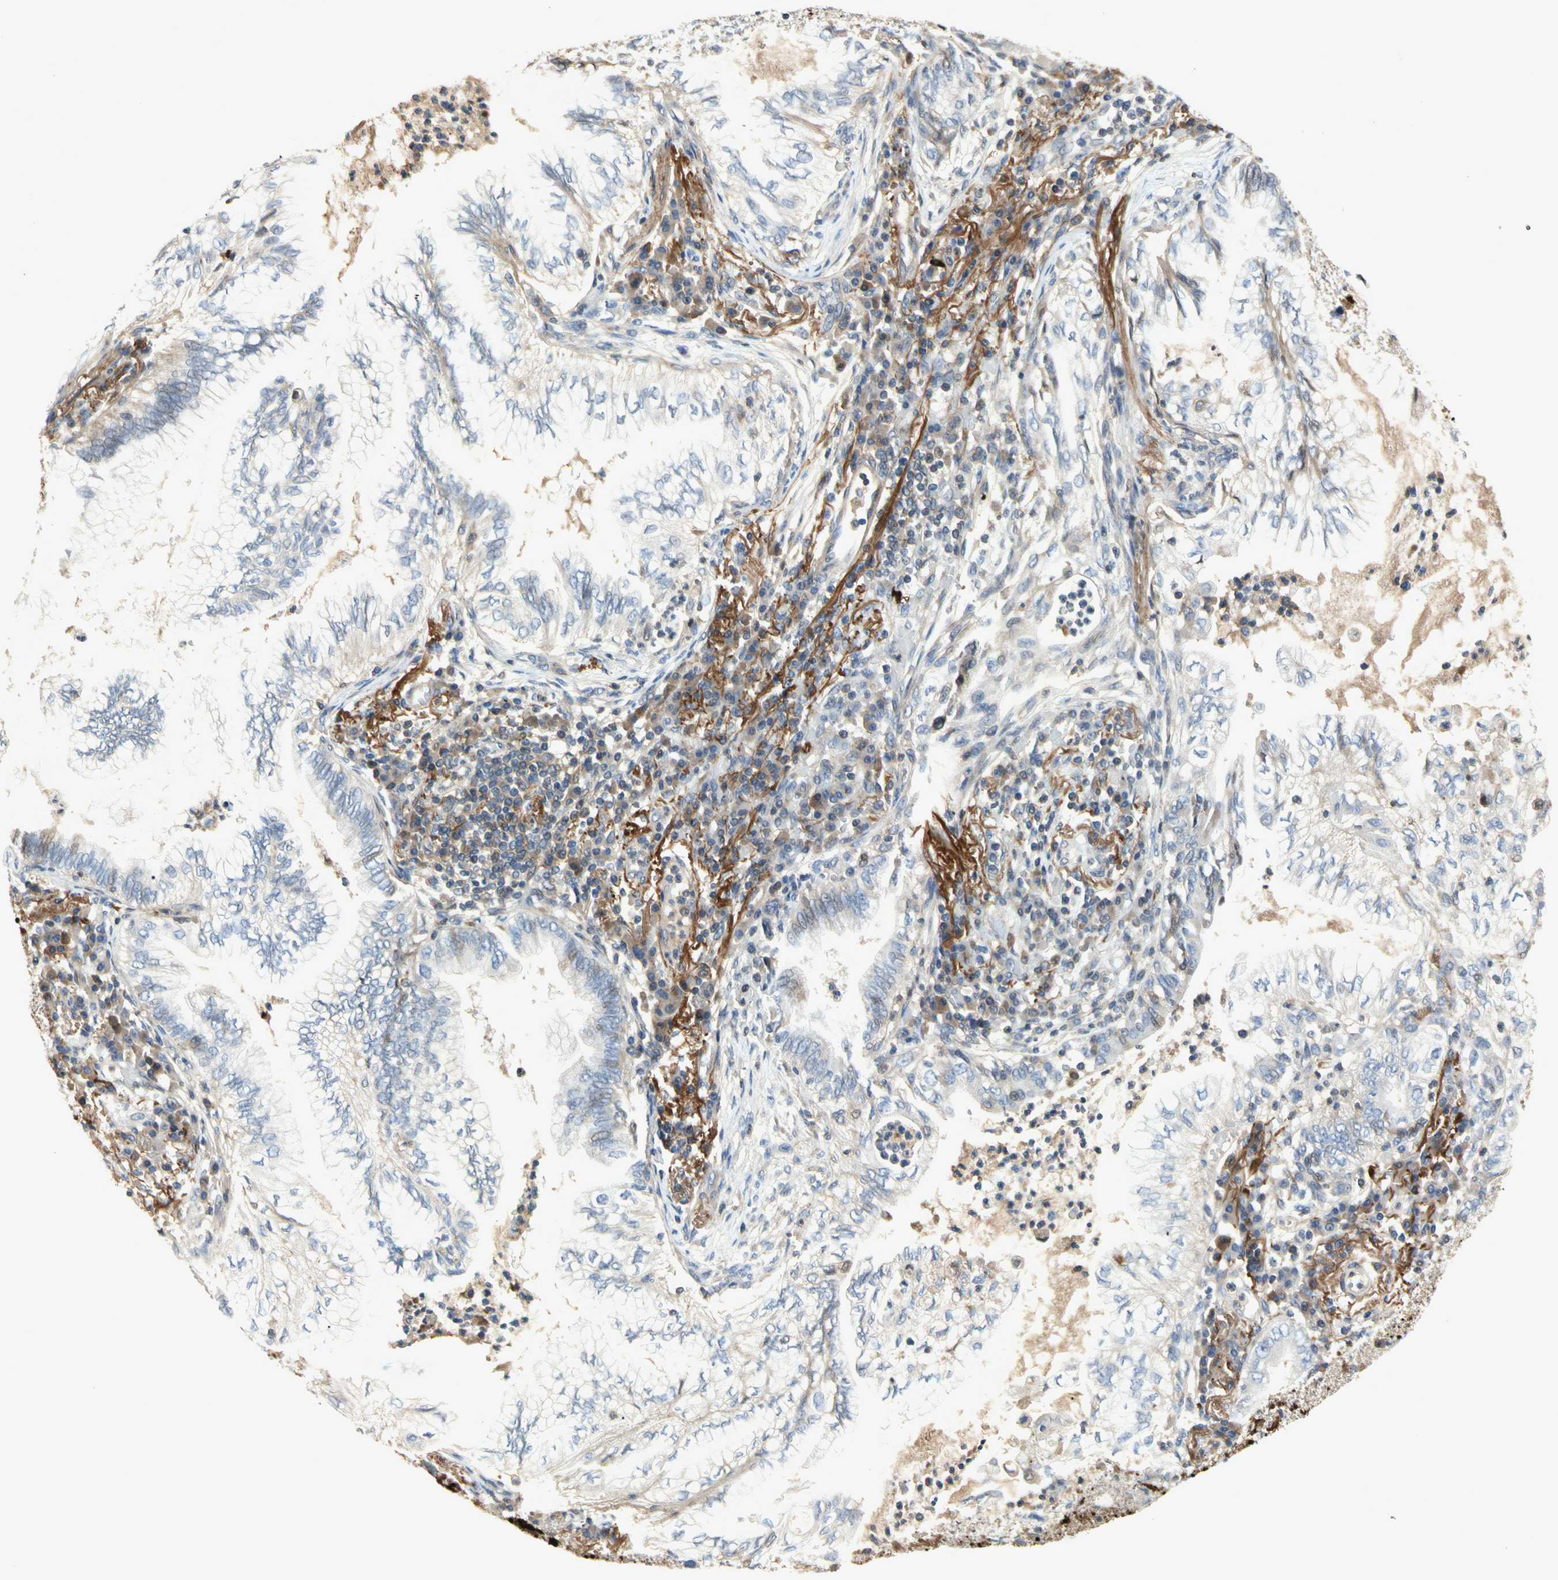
{"staining": {"intensity": "negative", "quantity": "none", "location": "none"}, "tissue": "lung cancer", "cell_type": "Tumor cells", "image_type": "cancer", "snomed": [{"axis": "morphology", "description": "Normal tissue, NOS"}, {"axis": "morphology", "description": "Adenocarcinoma, NOS"}, {"axis": "topography", "description": "Bronchus"}, {"axis": "topography", "description": "Lung"}], "caption": "This is a photomicrograph of immunohistochemistry (IHC) staining of adenocarcinoma (lung), which shows no staining in tumor cells.", "gene": "CRTAC1", "patient": {"sex": "female", "age": 70}}